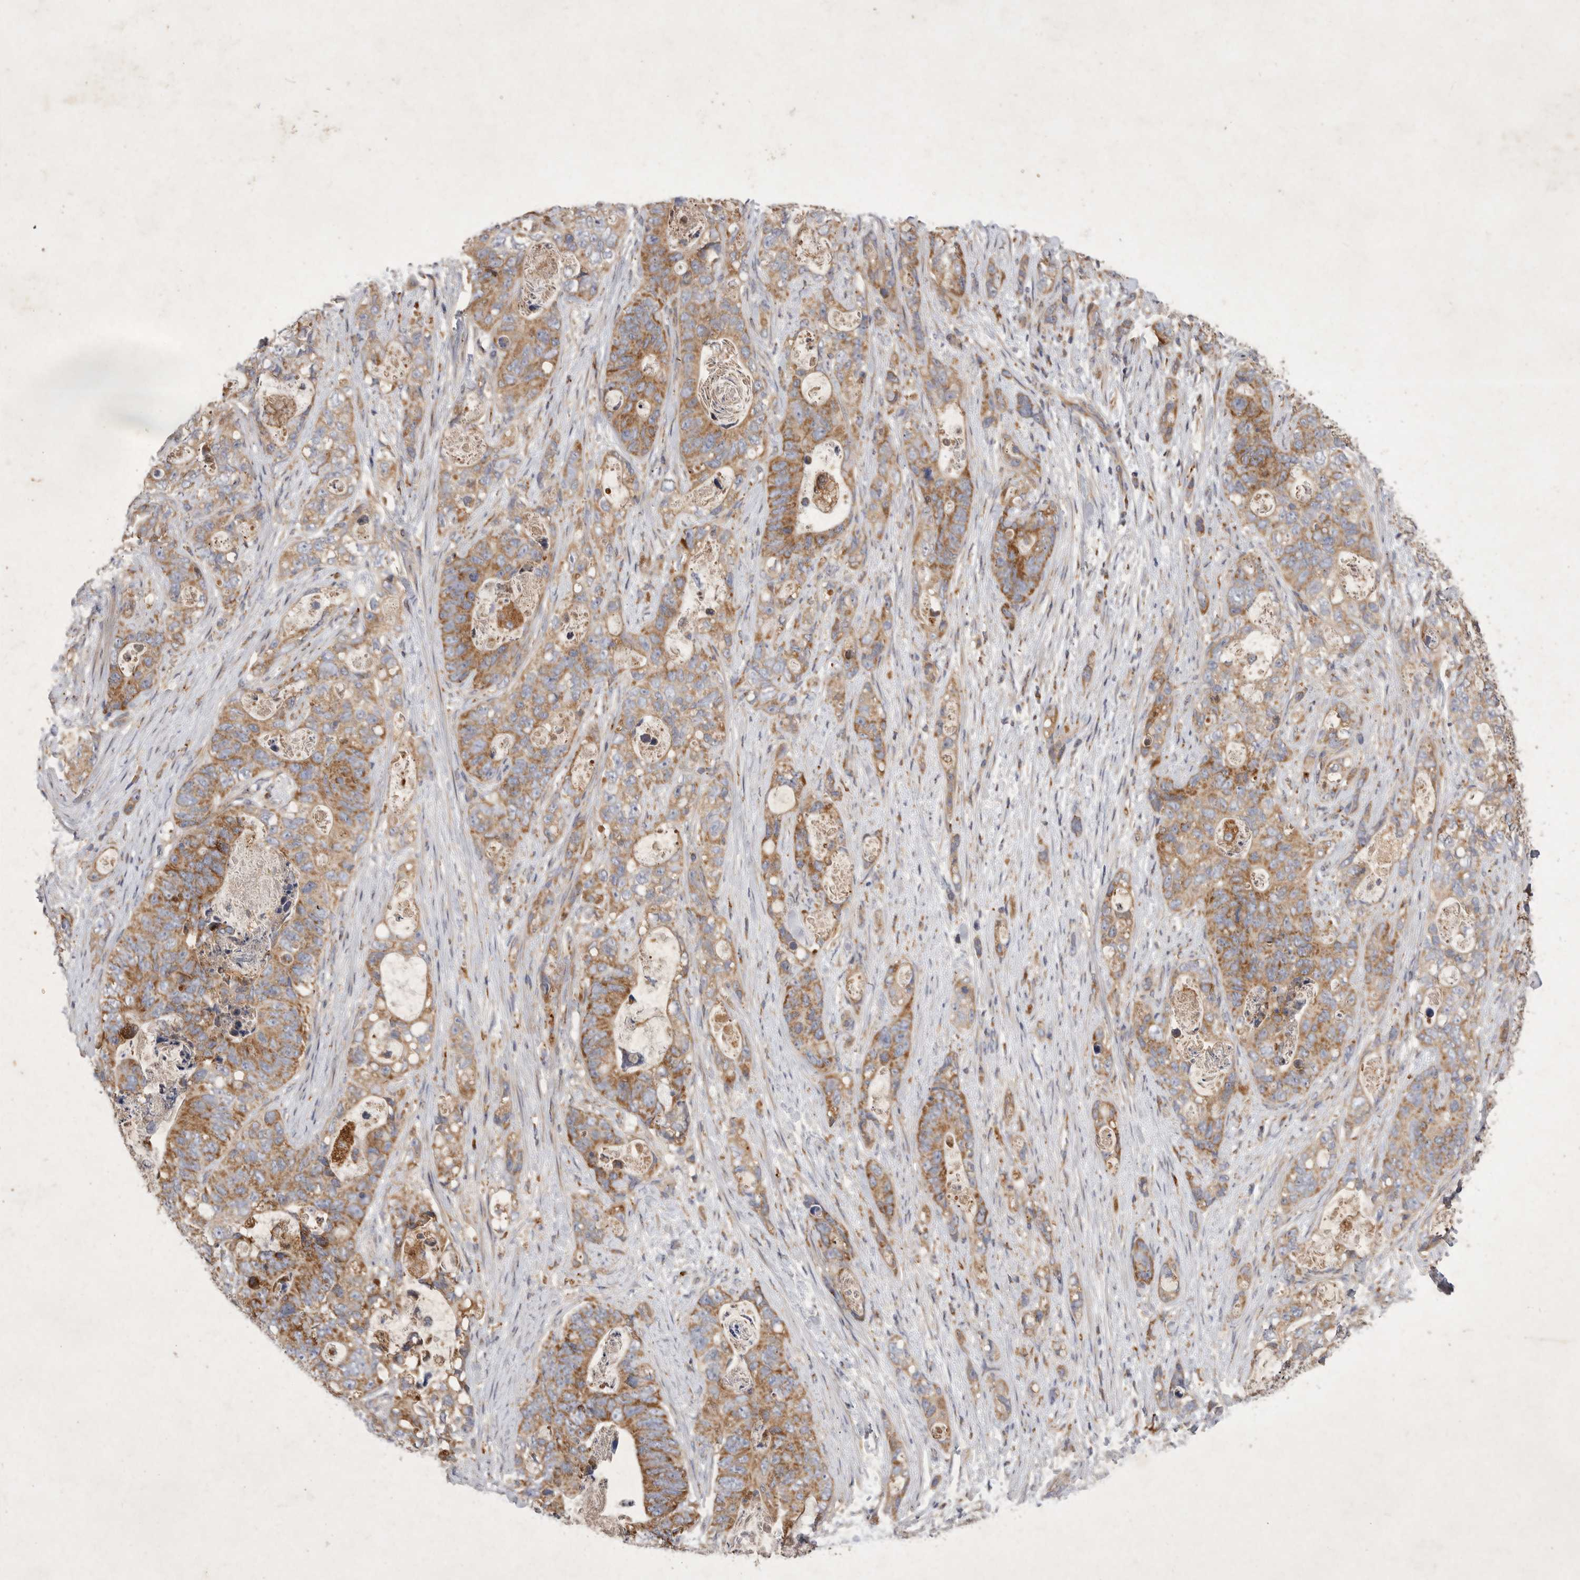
{"staining": {"intensity": "moderate", "quantity": ">75%", "location": "cytoplasmic/membranous"}, "tissue": "stomach cancer", "cell_type": "Tumor cells", "image_type": "cancer", "snomed": [{"axis": "morphology", "description": "Normal tissue, NOS"}, {"axis": "morphology", "description": "Adenocarcinoma, NOS"}, {"axis": "topography", "description": "Stomach"}], "caption": "Immunohistochemical staining of human stomach cancer (adenocarcinoma) shows medium levels of moderate cytoplasmic/membranous positivity in approximately >75% of tumor cells.", "gene": "MRPL41", "patient": {"sex": "female", "age": 89}}